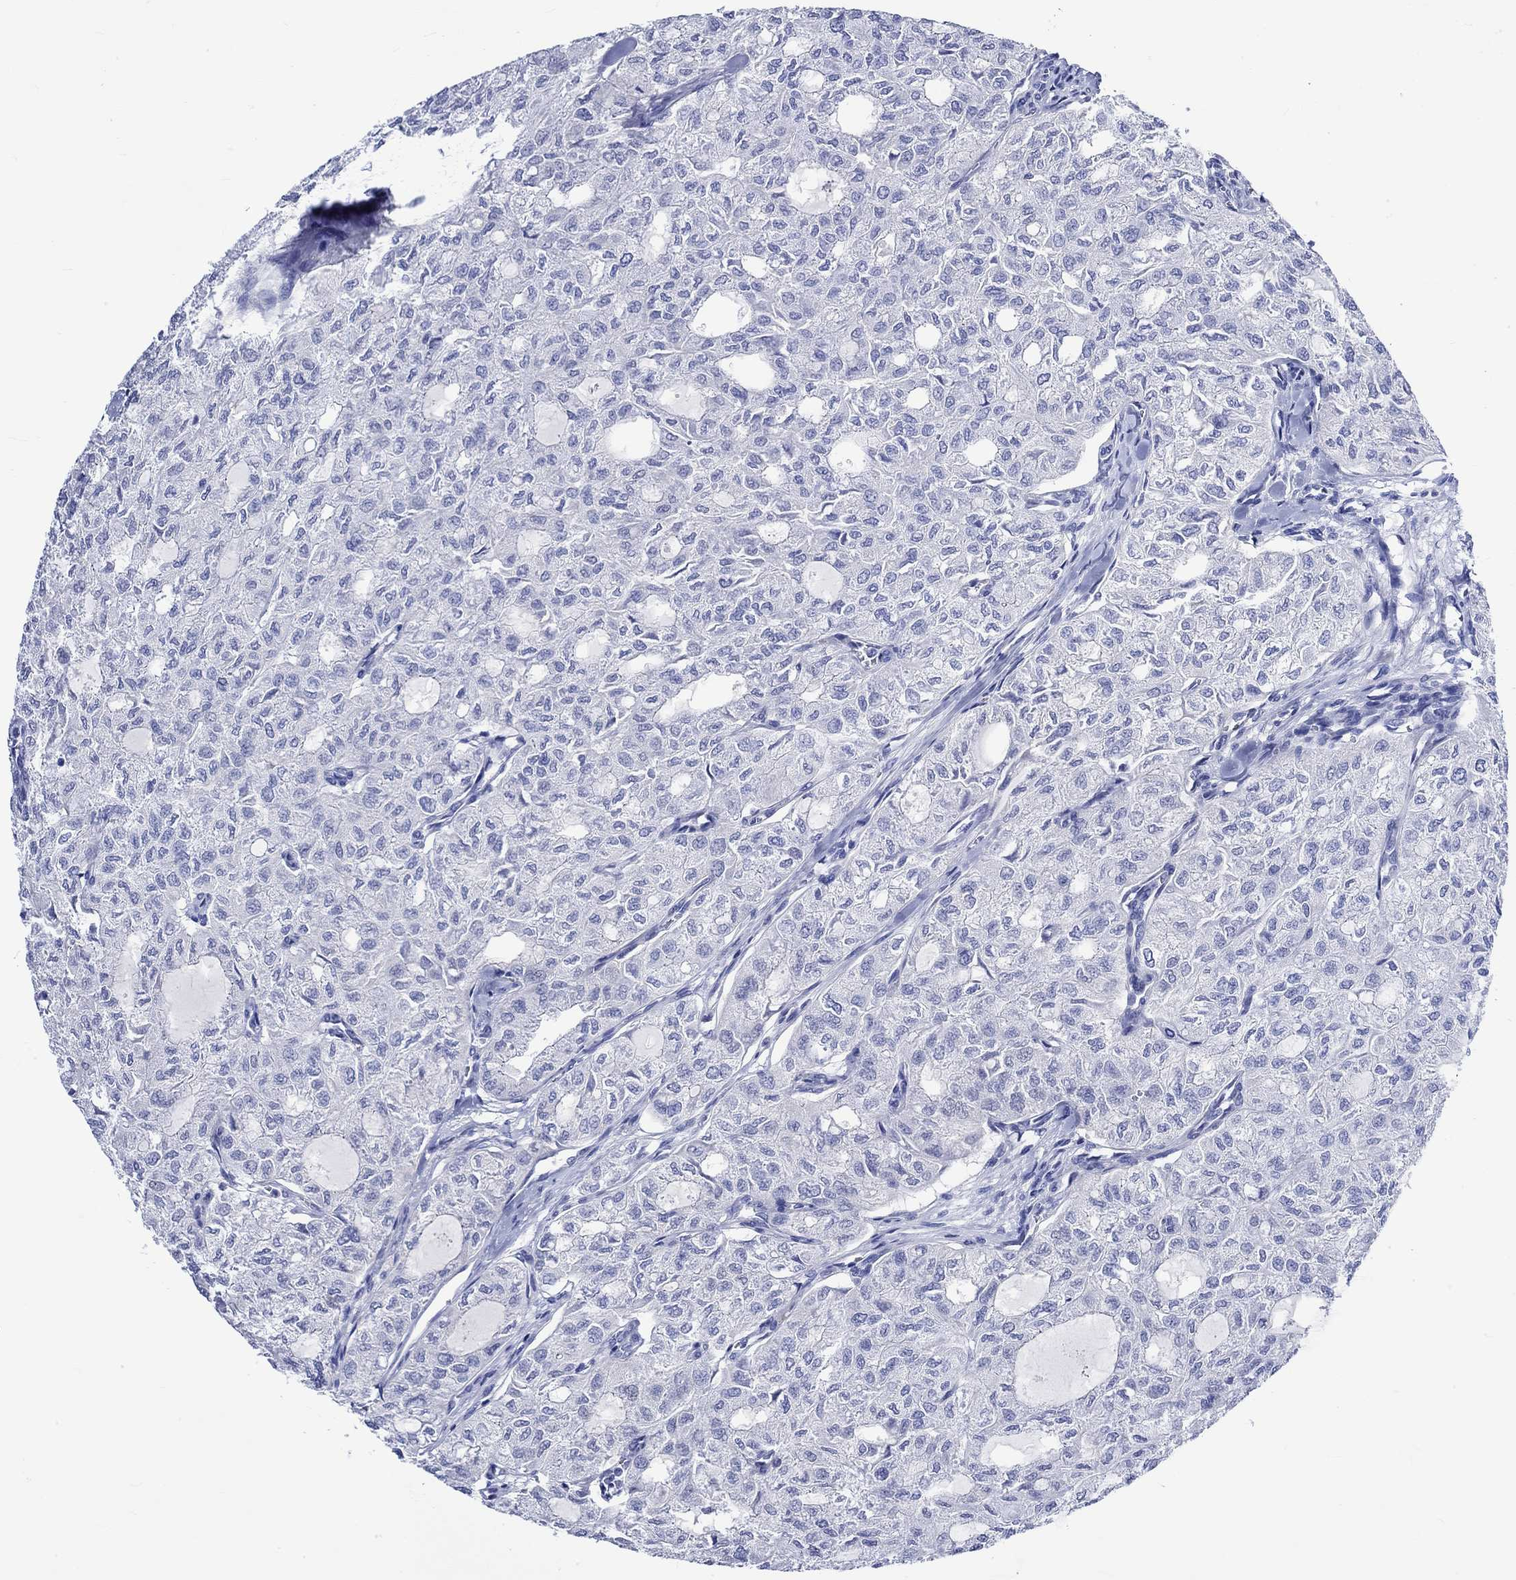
{"staining": {"intensity": "negative", "quantity": "none", "location": "none"}, "tissue": "thyroid cancer", "cell_type": "Tumor cells", "image_type": "cancer", "snomed": [{"axis": "morphology", "description": "Follicular adenoma carcinoma, NOS"}, {"axis": "topography", "description": "Thyroid gland"}], "caption": "A photomicrograph of human follicular adenoma carcinoma (thyroid) is negative for staining in tumor cells. (Stains: DAB IHC with hematoxylin counter stain, Microscopy: brightfield microscopy at high magnification).", "gene": "NRIP3", "patient": {"sex": "male", "age": 75}}